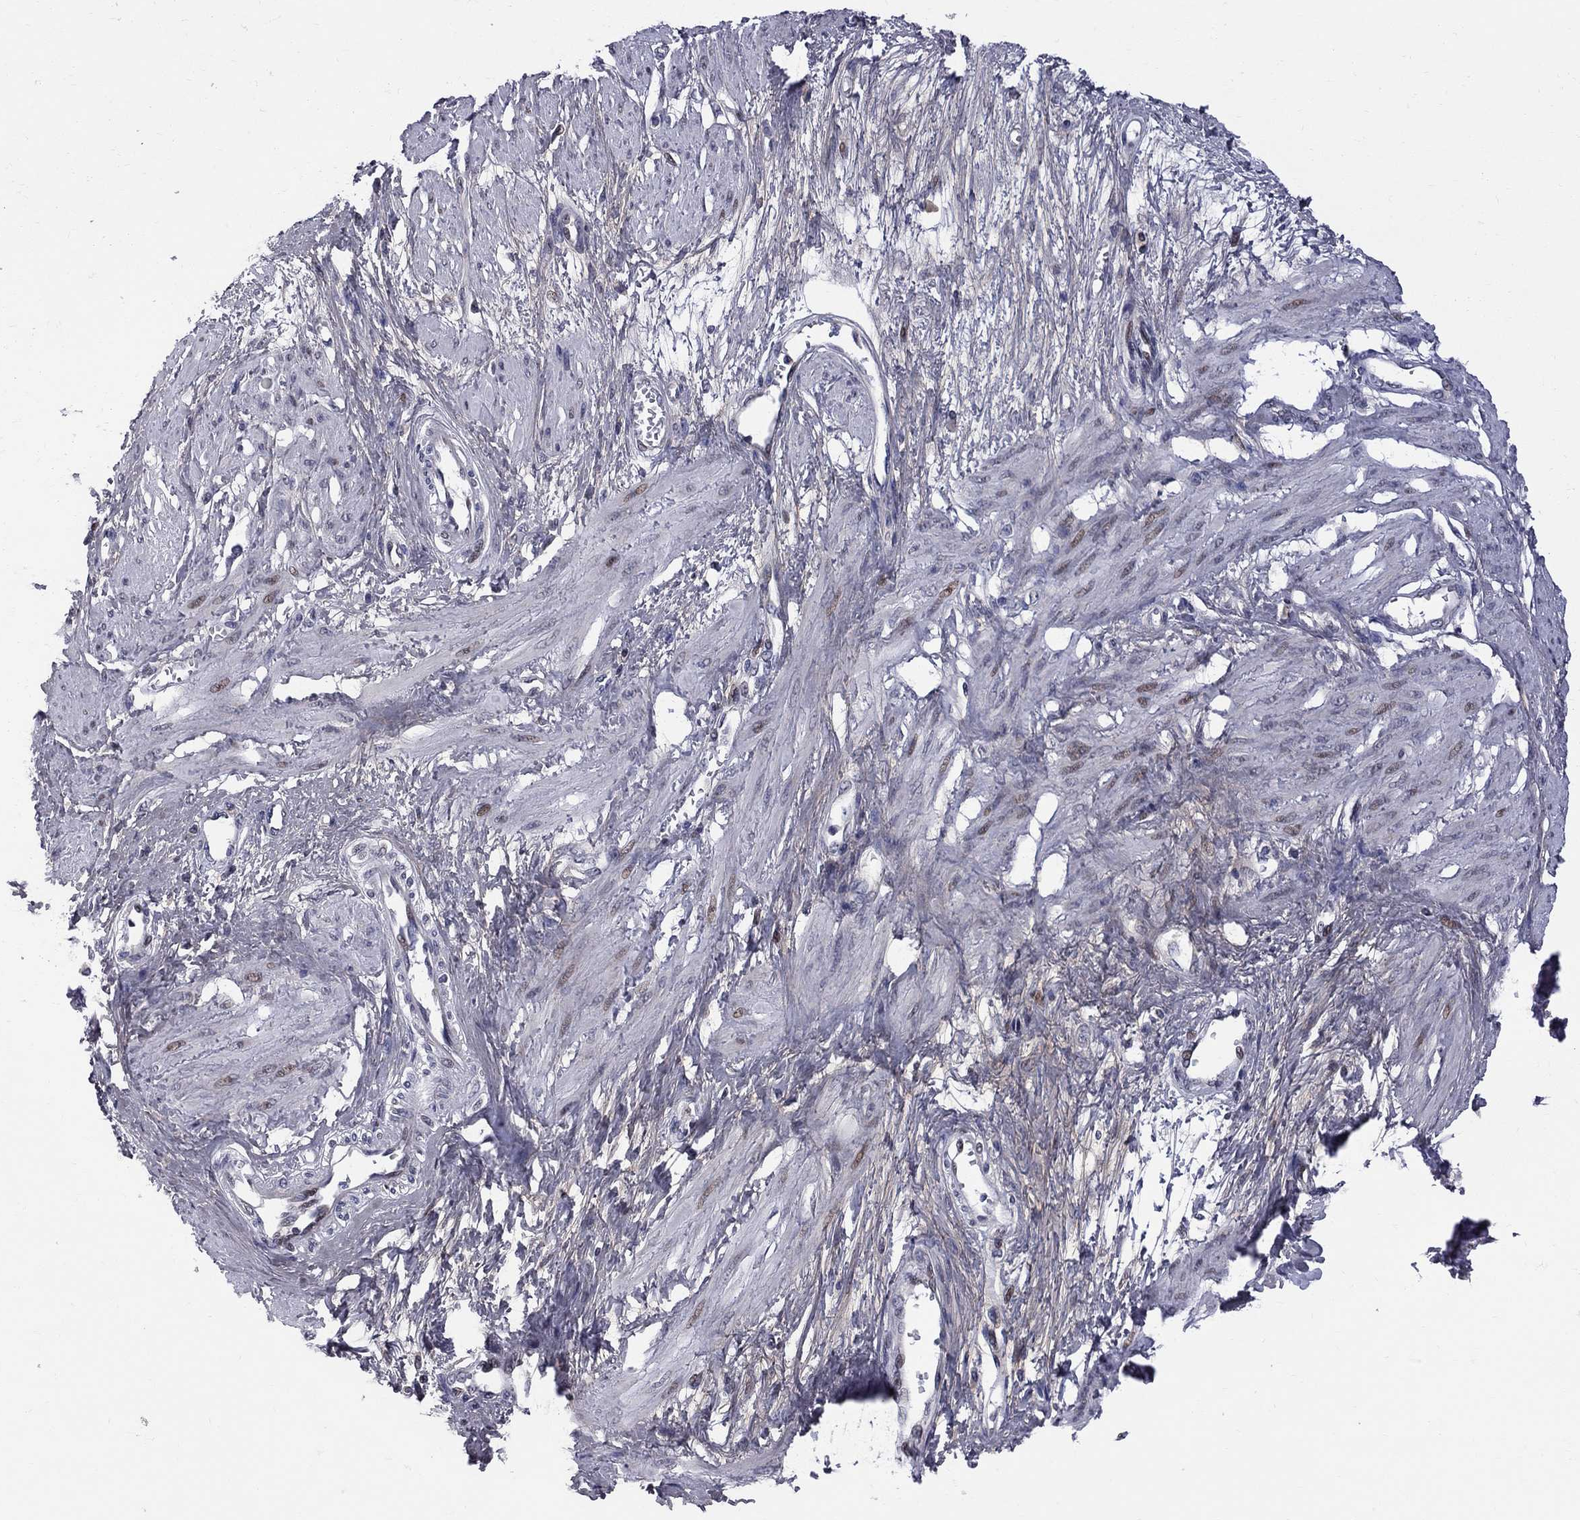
{"staining": {"intensity": "weak", "quantity": "25%-75%", "location": "nuclear"}, "tissue": "smooth muscle", "cell_type": "Smooth muscle cells", "image_type": "normal", "snomed": [{"axis": "morphology", "description": "Normal tissue, NOS"}, {"axis": "topography", "description": "Smooth muscle"}, {"axis": "topography", "description": "Uterus"}], "caption": "Smooth muscle stained for a protein (brown) reveals weak nuclear positive staining in approximately 25%-75% of smooth muscle cells.", "gene": "CNOT11", "patient": {"sex": "female", "age": 39}}